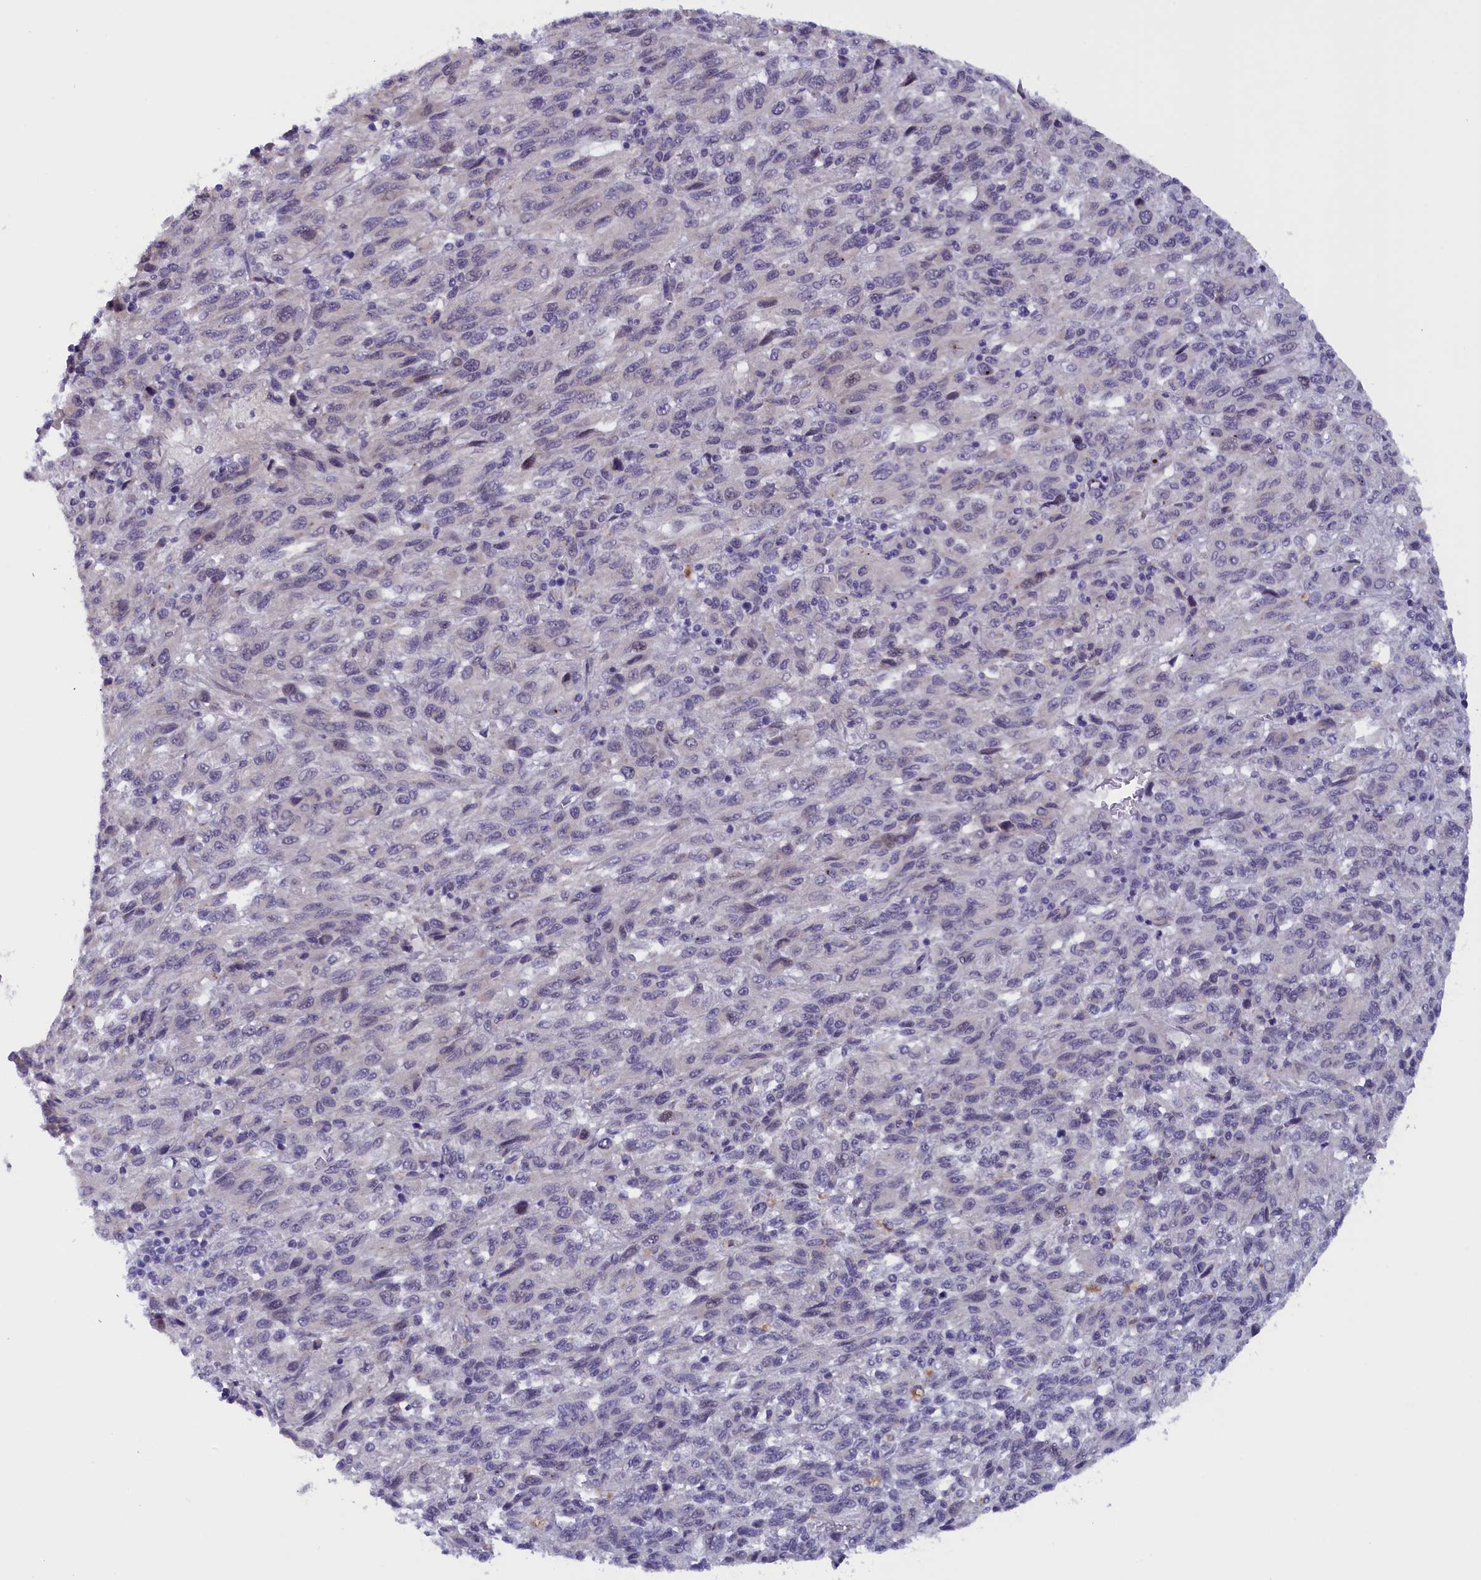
{"staining": {"intensity": "negative", "quantity": "none", "location": "none"}, "tissue": "melanoma", "cell_type": "Tumor cells", "image_type": "cancer", "snomed": [{"axis": "morphology", "description": "Malignant melanoma, Metastatic site"}, {"axis": "topography", "description": "Lung"}], "caption": "The micrograph shows no significant expression in tumor cells of malignant melanoma (metastatic site). Brightfield microscopy of immunohistochemistry stained with DAB (3,3'-diaminobenzidine) (brown) and hematoxylin (blue), captured at high magnification.", "gene": "IGFALS", "patient": {"sex": "male", "age": 64}}